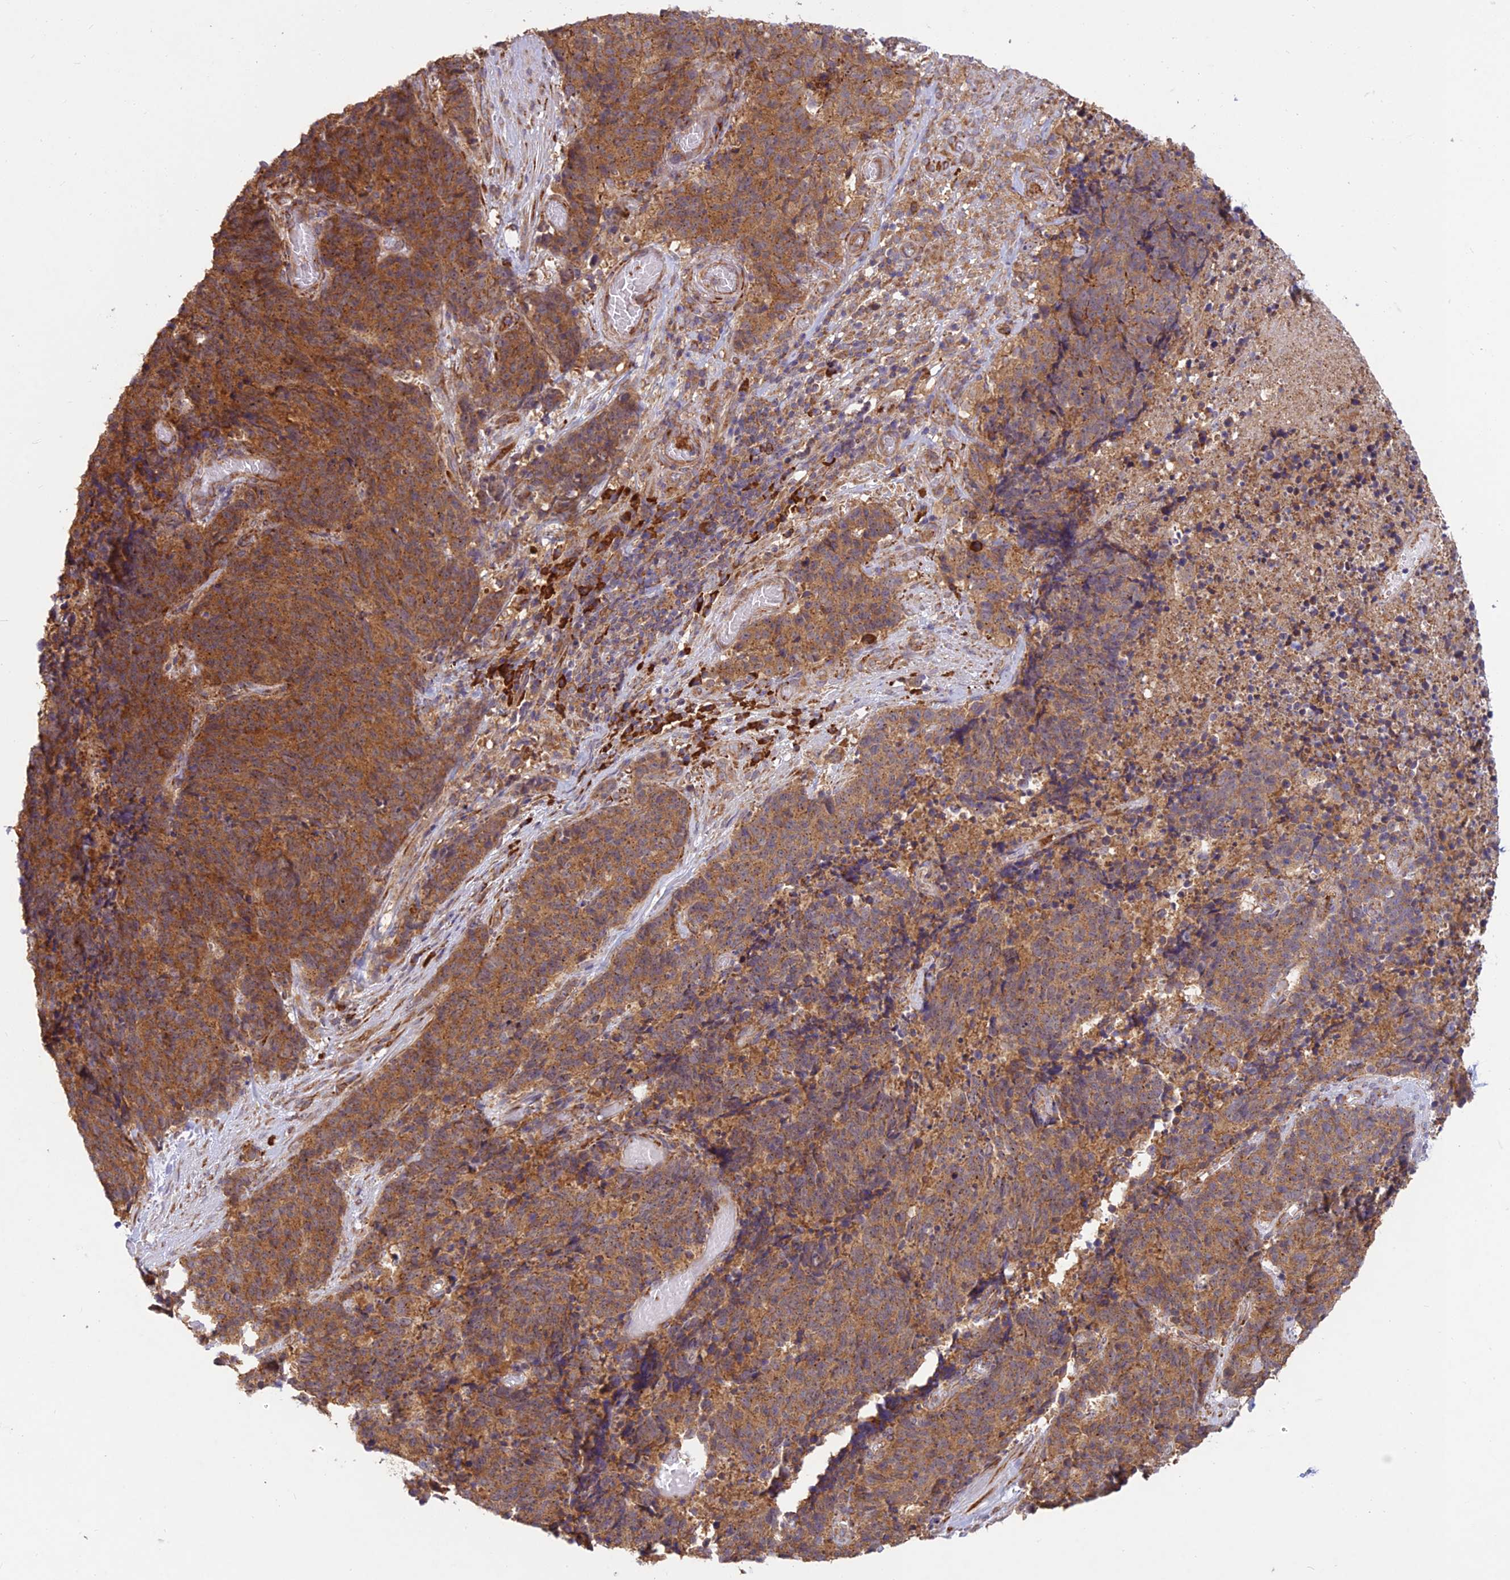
{"staining": {"intensity": "moderate", "quantity": ">75%", "location": "cytoplasmic/membranous"}, "tissue": "cervical cancer", "cell_type": "Tumor cells", "image_type": "cancer", "snomed": [{"axis": "morphology", "description": "Squamous cell carcinoma, NOS"}, {"axis": "topography", "description": "Cervix"}], "caption": "About >75% of tumor cells in human cervical squamous cell carcinoma demonstrate moderate cytoplasmic/membranous protein positivity as visualized by brown immunohistochemical staining.", "gene": "NXNL2", "patient": {"sex": "female", "age": 29}}